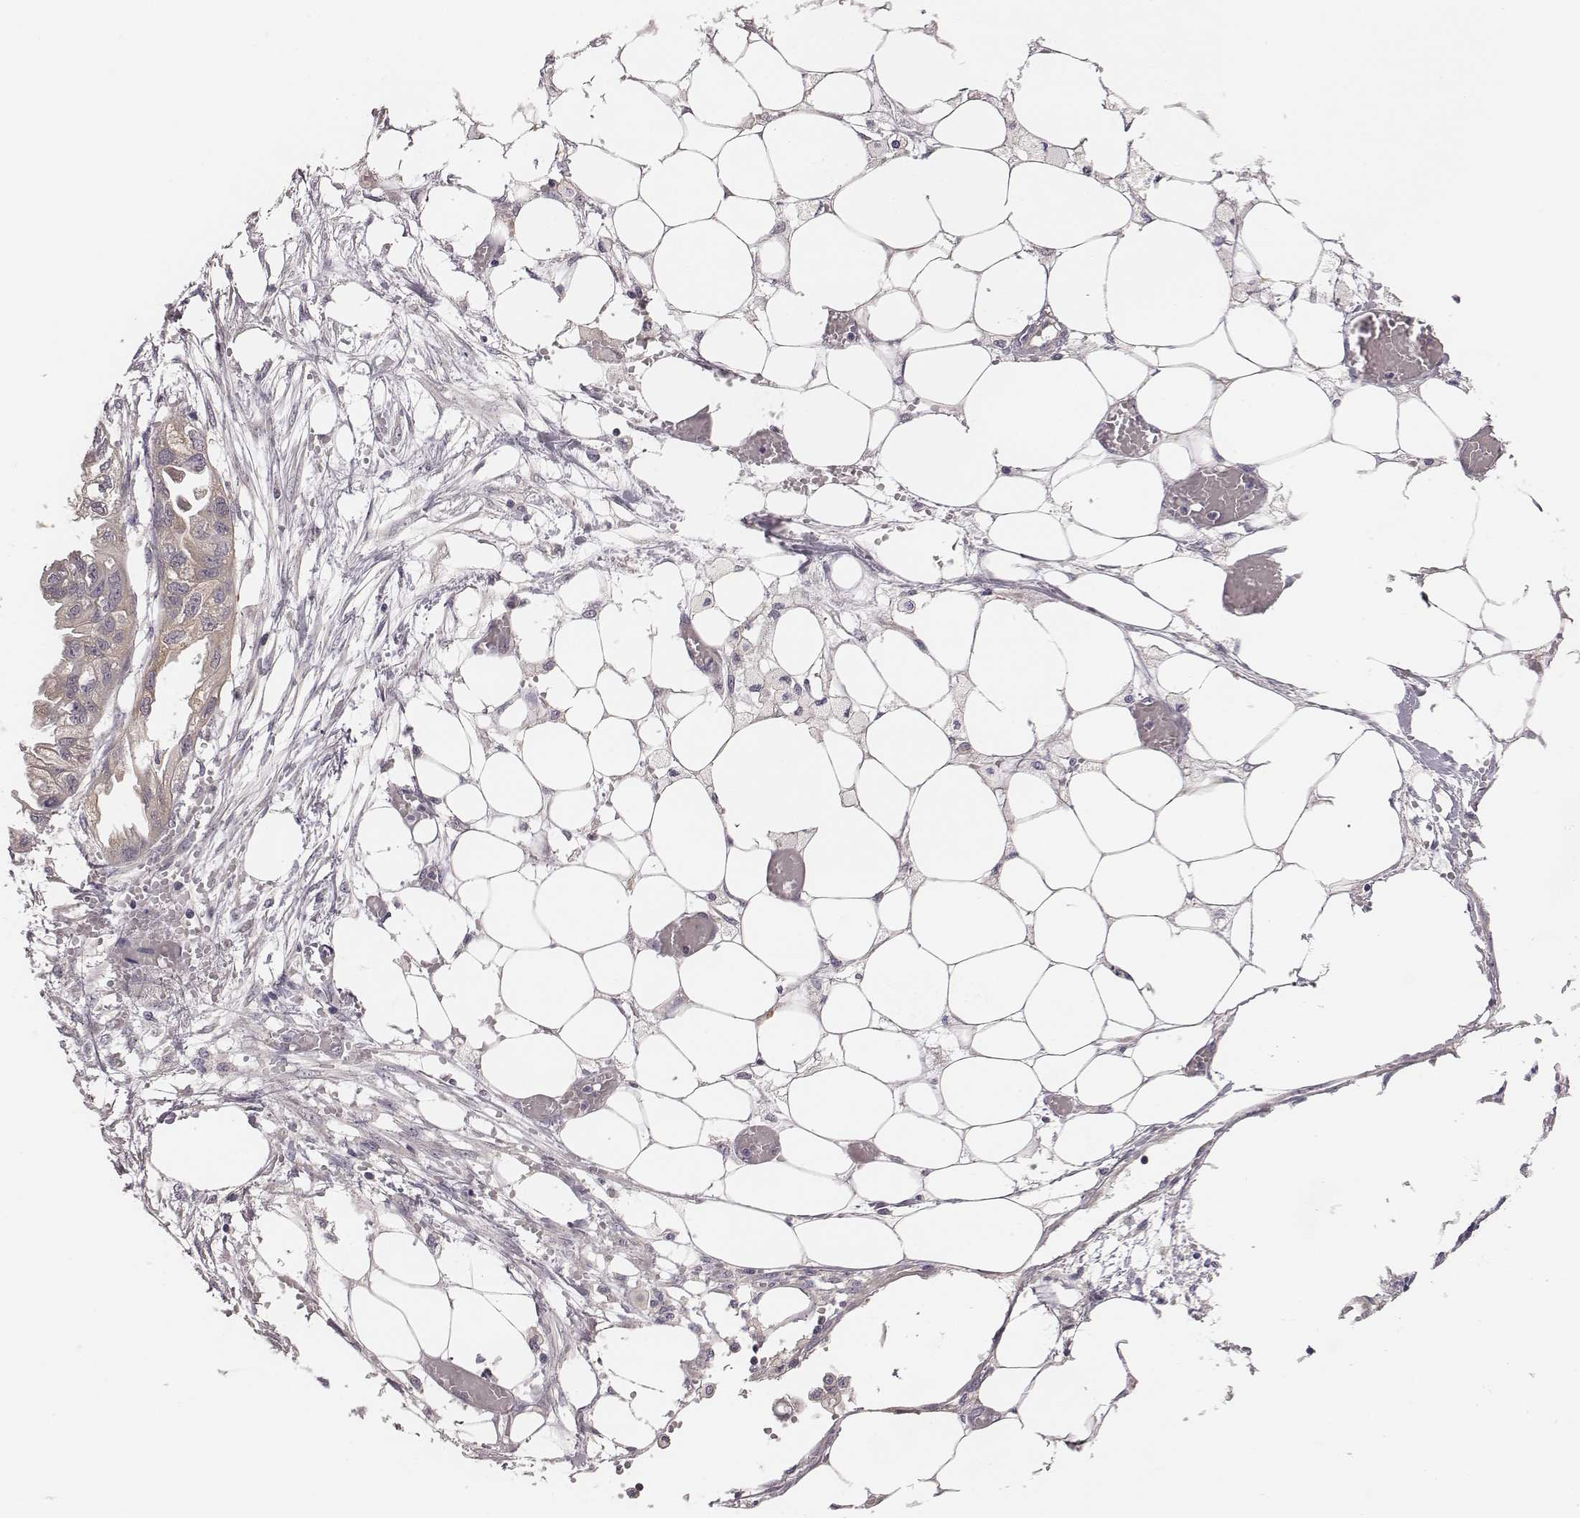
{"staining": {"intensity": "weak", "quantity": "25%-75%", "location": "cytoplasmic/membranous"}, "tissue": "endometrial cancer", "cell_type": "Tumor cells", "image_type": "cancer", "snomed": [{"axis": "morphology", "description": "Adenocarcinoma, NOS"}, {"axis": "morphology", "description": "Adenocarcinoma, metastatic, NOS"}, {"axis": "topography", "description": "Adipose tissue"}, {"axis": "topography", "description": "Endometrium"}], "caption": "Weak cytoplasmic/membranous expression for a protein is identified in about 25%-75% of tumor cells of endometrial adenocarcinoma using immunohistochemistry.", "gene": "SMURF2", "patient": {"sex": "female", "age": 67}}